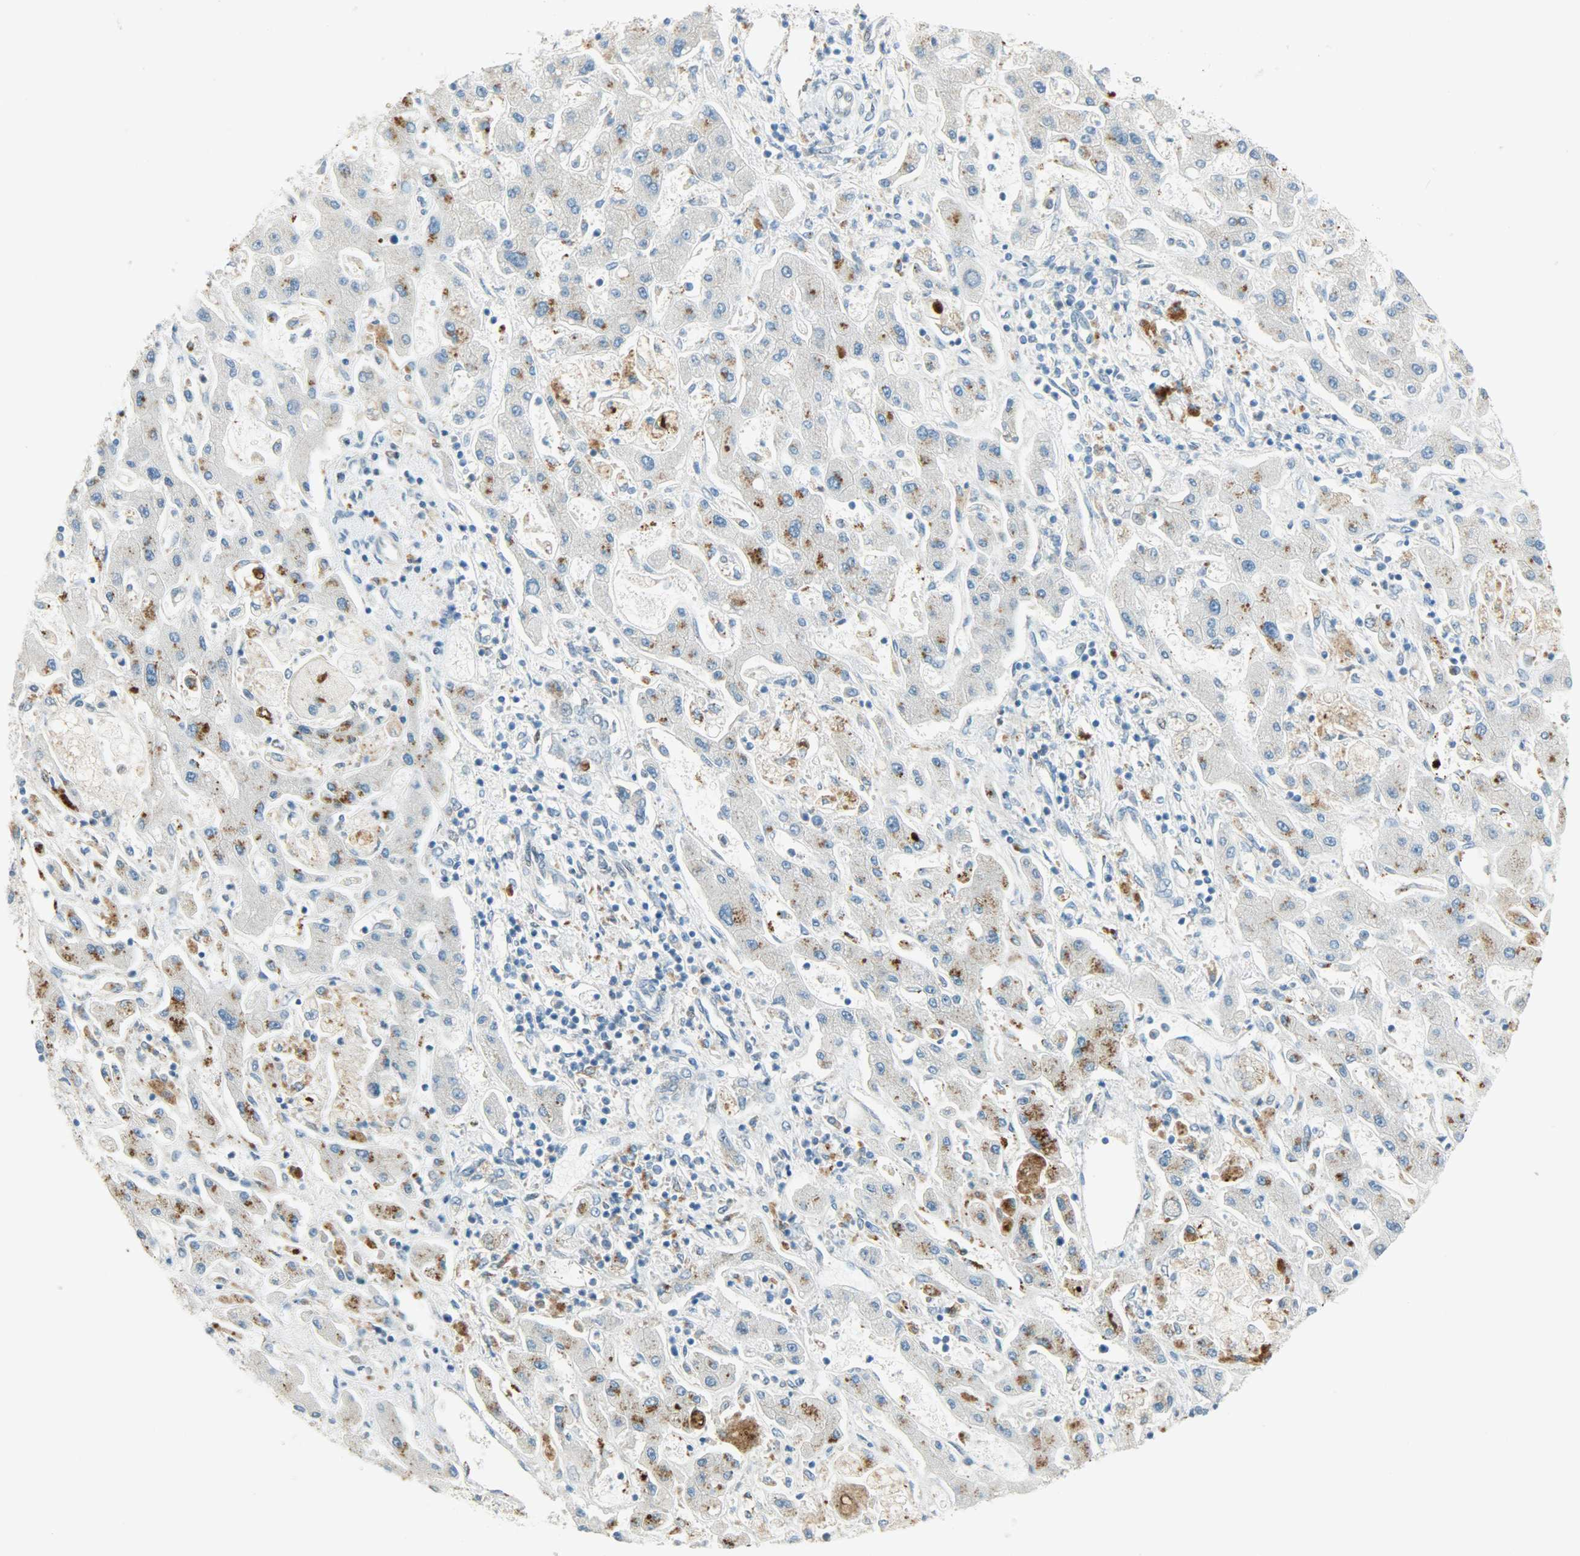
{"staining": {"intensity": "weak", "quantity": "<25%", "location": "nuclear"}, "tissue": "liver cancer", "cell_type": "Tumor cells", "image_type": "cancer", "snomed": [{"axis": "morphology", "description": "Cholangiocarcinoma"}, {"axis": "topography", "description": "Liver"}], "caption": "Immunohistochemistry (IHC) of human liver cancer (cholangiocarcinoma) shows no staining in tumor cells. Nuclei are stained in blue.", "gene": "JUNB", "patient": {"sex": "male", "age": 50}}